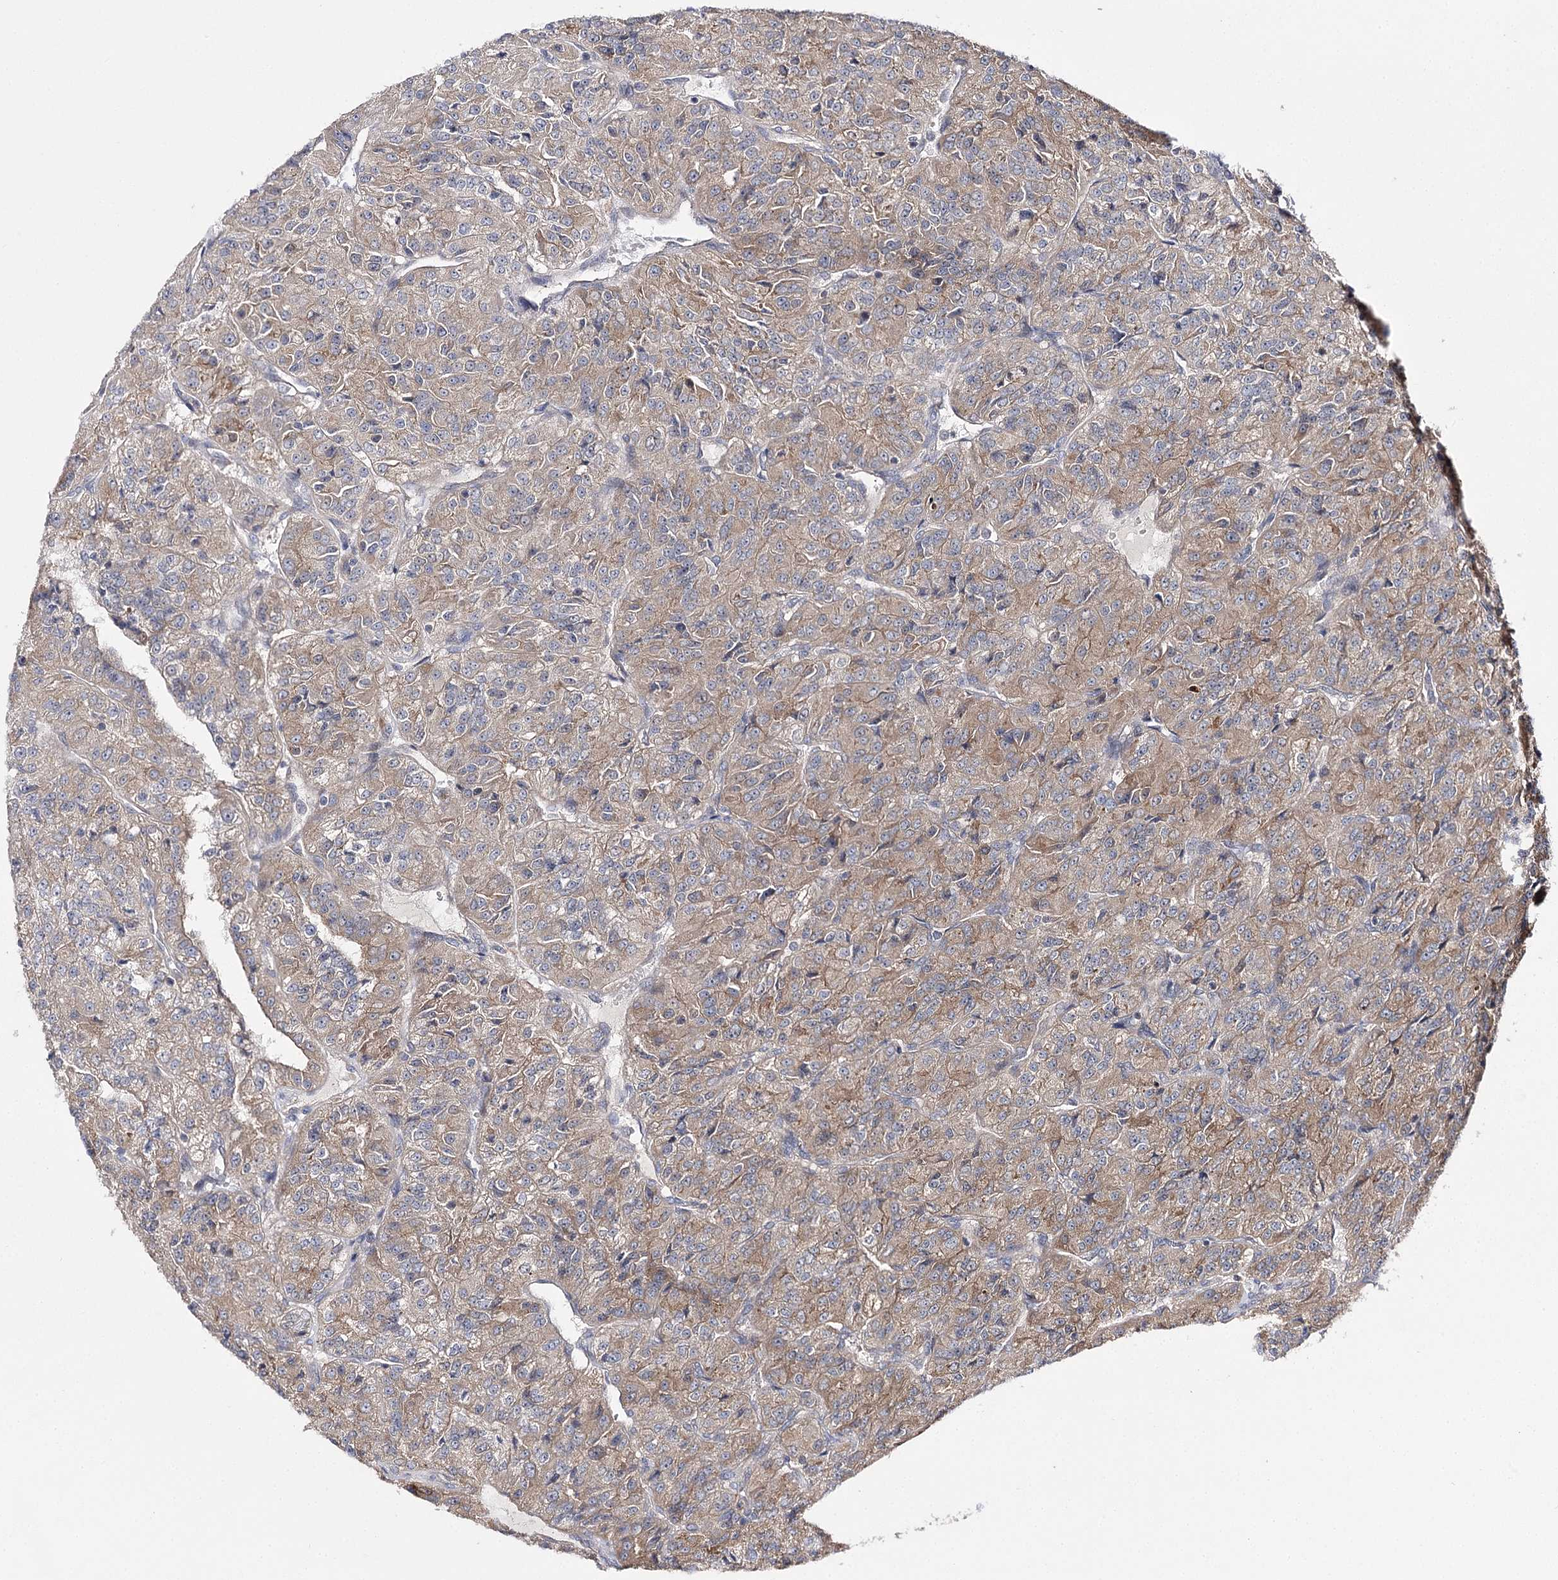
{"staining": {"intensity": "moderate", "quantity": ">75%", "location": "cytoplasmic/membranous"}, "tissue": "renal cancer", "cell_type": "Tumor cells", "image_type": "cancer", "snomed": [{"axis": "morphology", "description": "Adenocarcinoma, NOS"}, {"axis": "topography", "description": "Kidney"}], "caption": "Immunohistochemistry (DAB (3,3'-diaminobenzidine)) staining of renal adenocarcinoma displays moderate cytoplasmic/membranous protein staining in about >75% of tumor cells.", "gene": "BCR", "patient": {"sex": "female", "age": 63}}